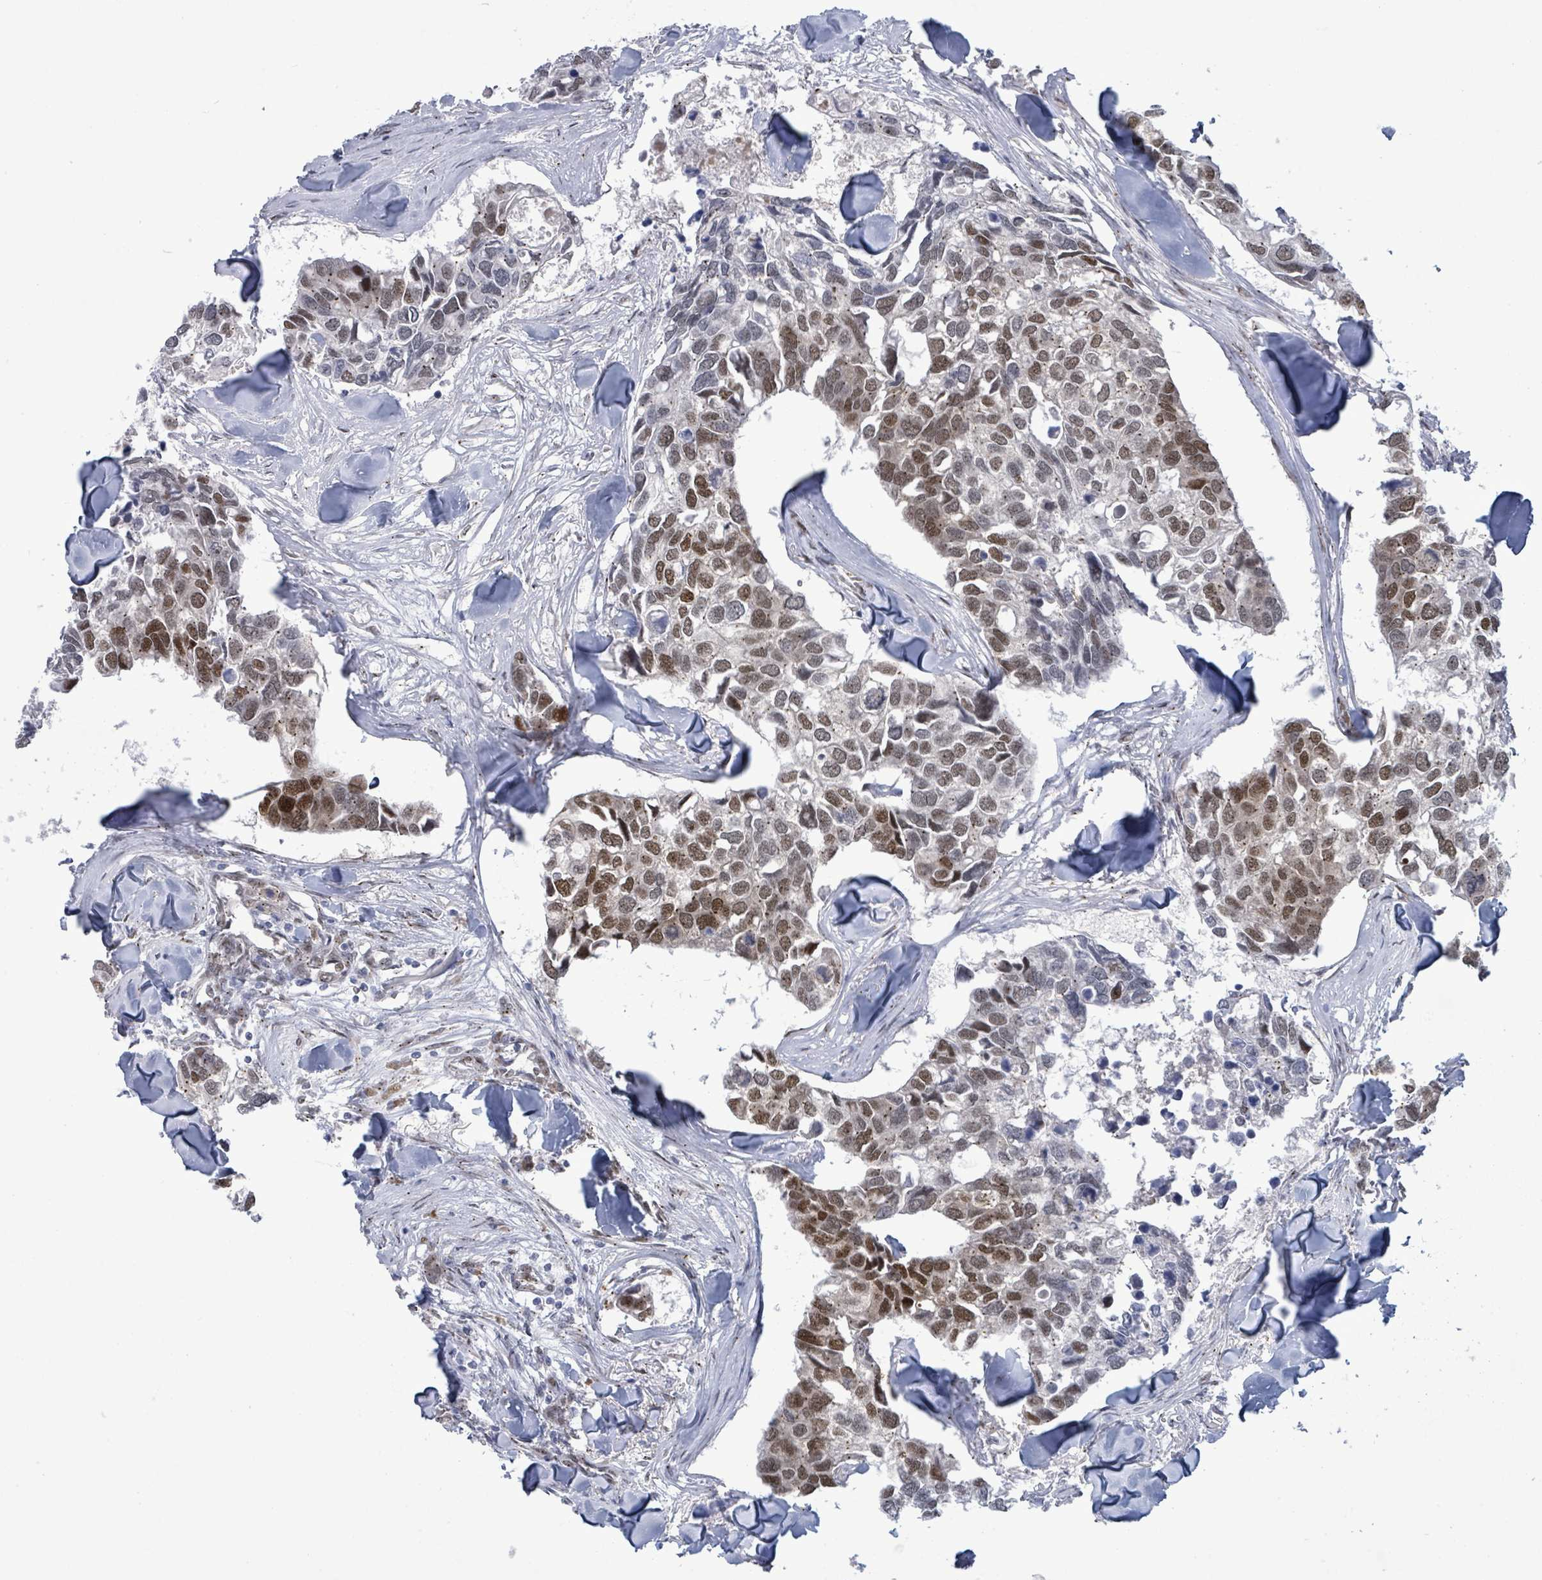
{"staining": {"intensity": "moderate", "quantity": "25%-75%", "location": "nuclear"}, "tissue": "breast cancer", "cell_type": "Tumor cells", "image_type": "cancer", "snomed": [{"axis": "morphology", "description": "Duct carcinoma"}, {"axis": "topography", "description": "Breast"}], "caption": "Immunohistochemical staining of human breast cancer (intraductal carcinoma) shows moderate nuclear protein expression in about 25%-75% of tumor cells.", "gene": "TUSC1", "patient": {"sex": "female", "age": 83}}